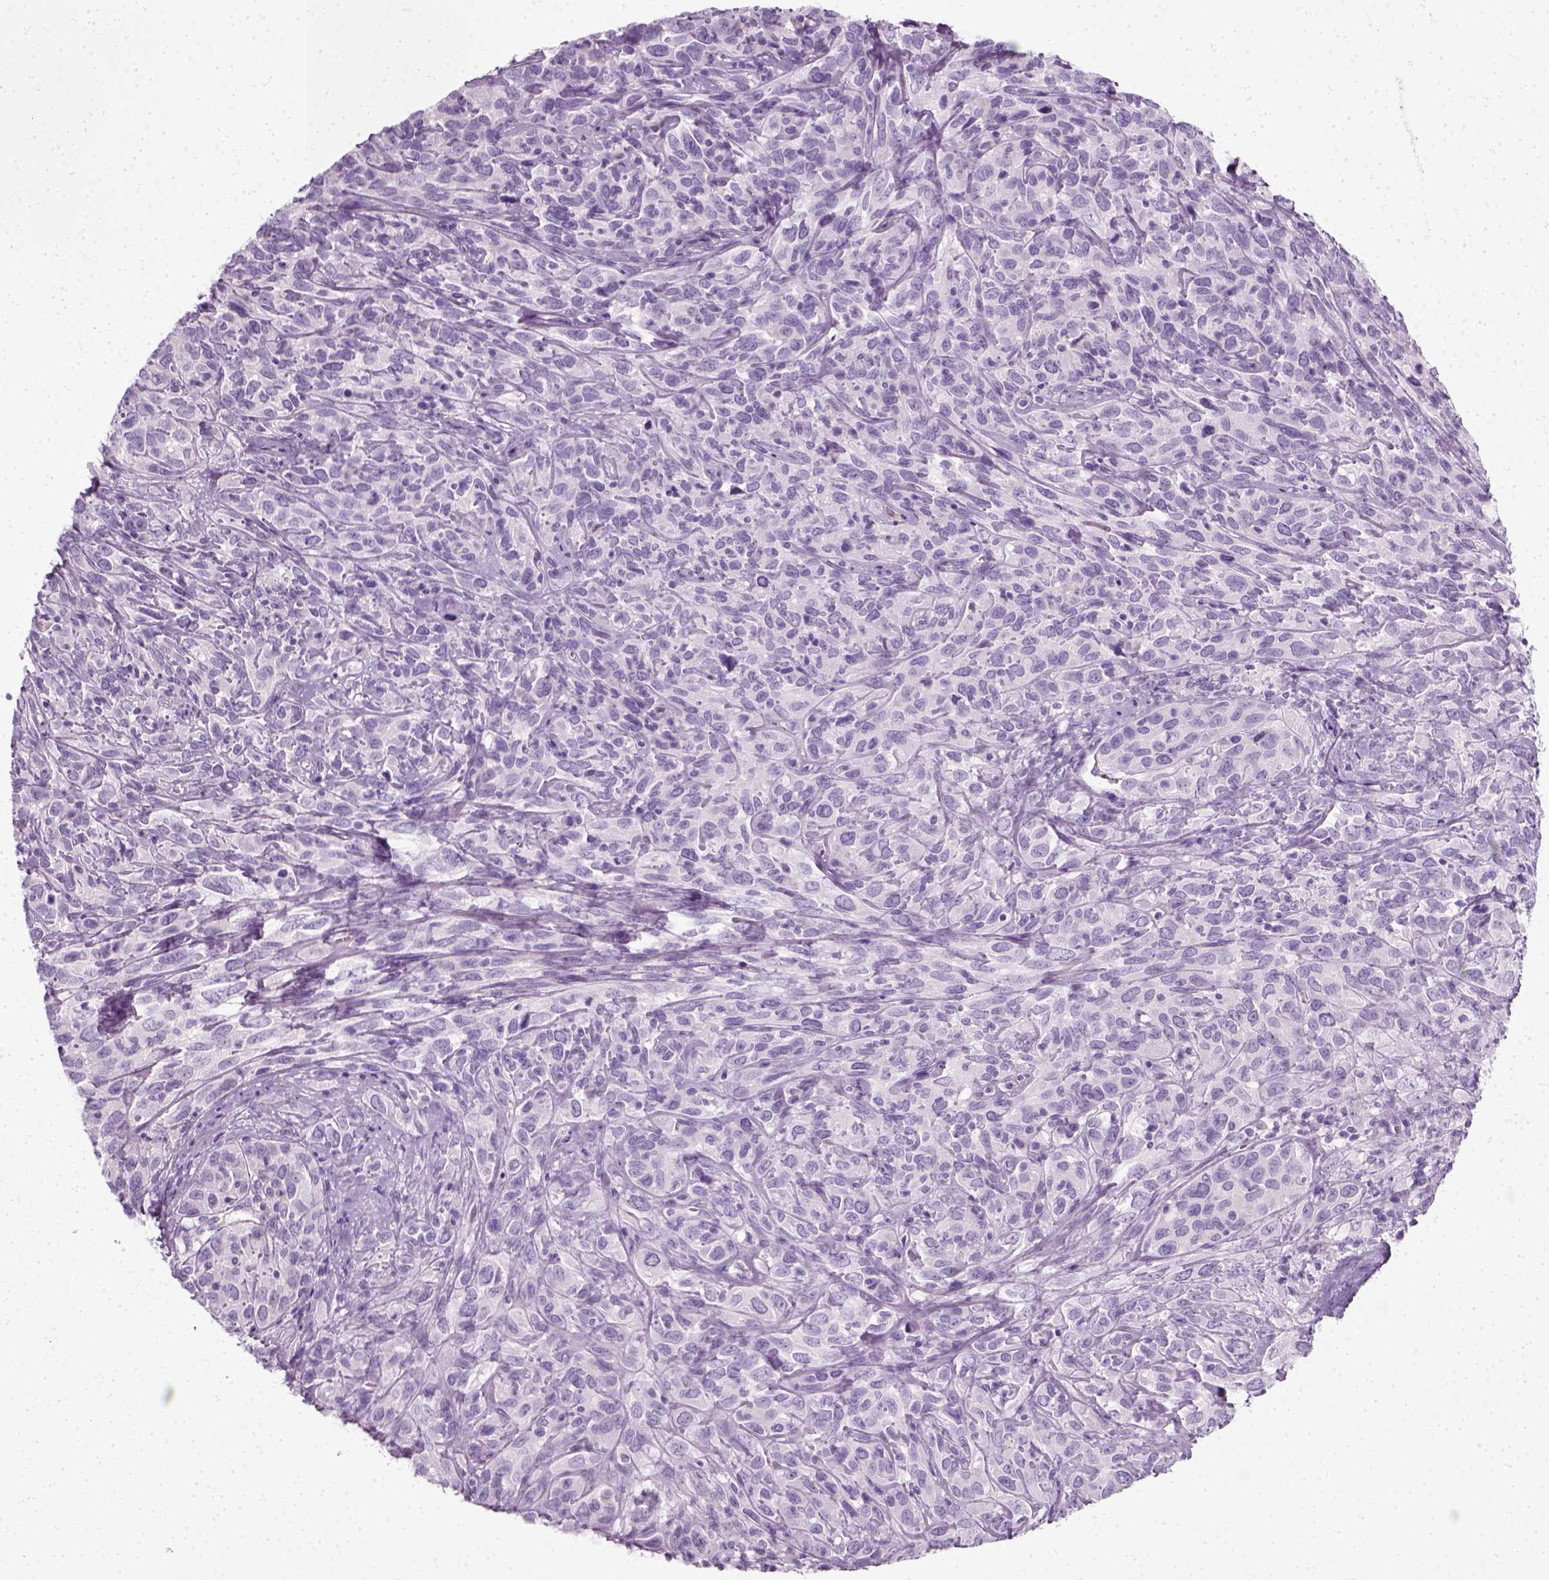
{"staining": {"intensity": "negative", "quantity": "none", "location": "none"}, "tissue": "cervical cancer", "cell_type": "Tumor cells", "image_type": "cancer", "snomed": [{"axis": "morphology", "description": "Normal tissue, NOS"}, {"axis": "morphology", "description": "Squamous cell carcinoma, NOS"}, {"axis": "topography", "description": "Cervix"}], "caption": "Micrograph shows no protein staining in tumor cells of squamous cell carcinoma (cervical) tissue. The staining was performed using DAB (3,3'-diaminobenzidine) to visualize the protein expression in brown, while the nuclei were stained in blue with hematoxylin (Magnification: 20x).", "gene": "SLC12A5", "patient": {"sex": "female", "age": 51}}